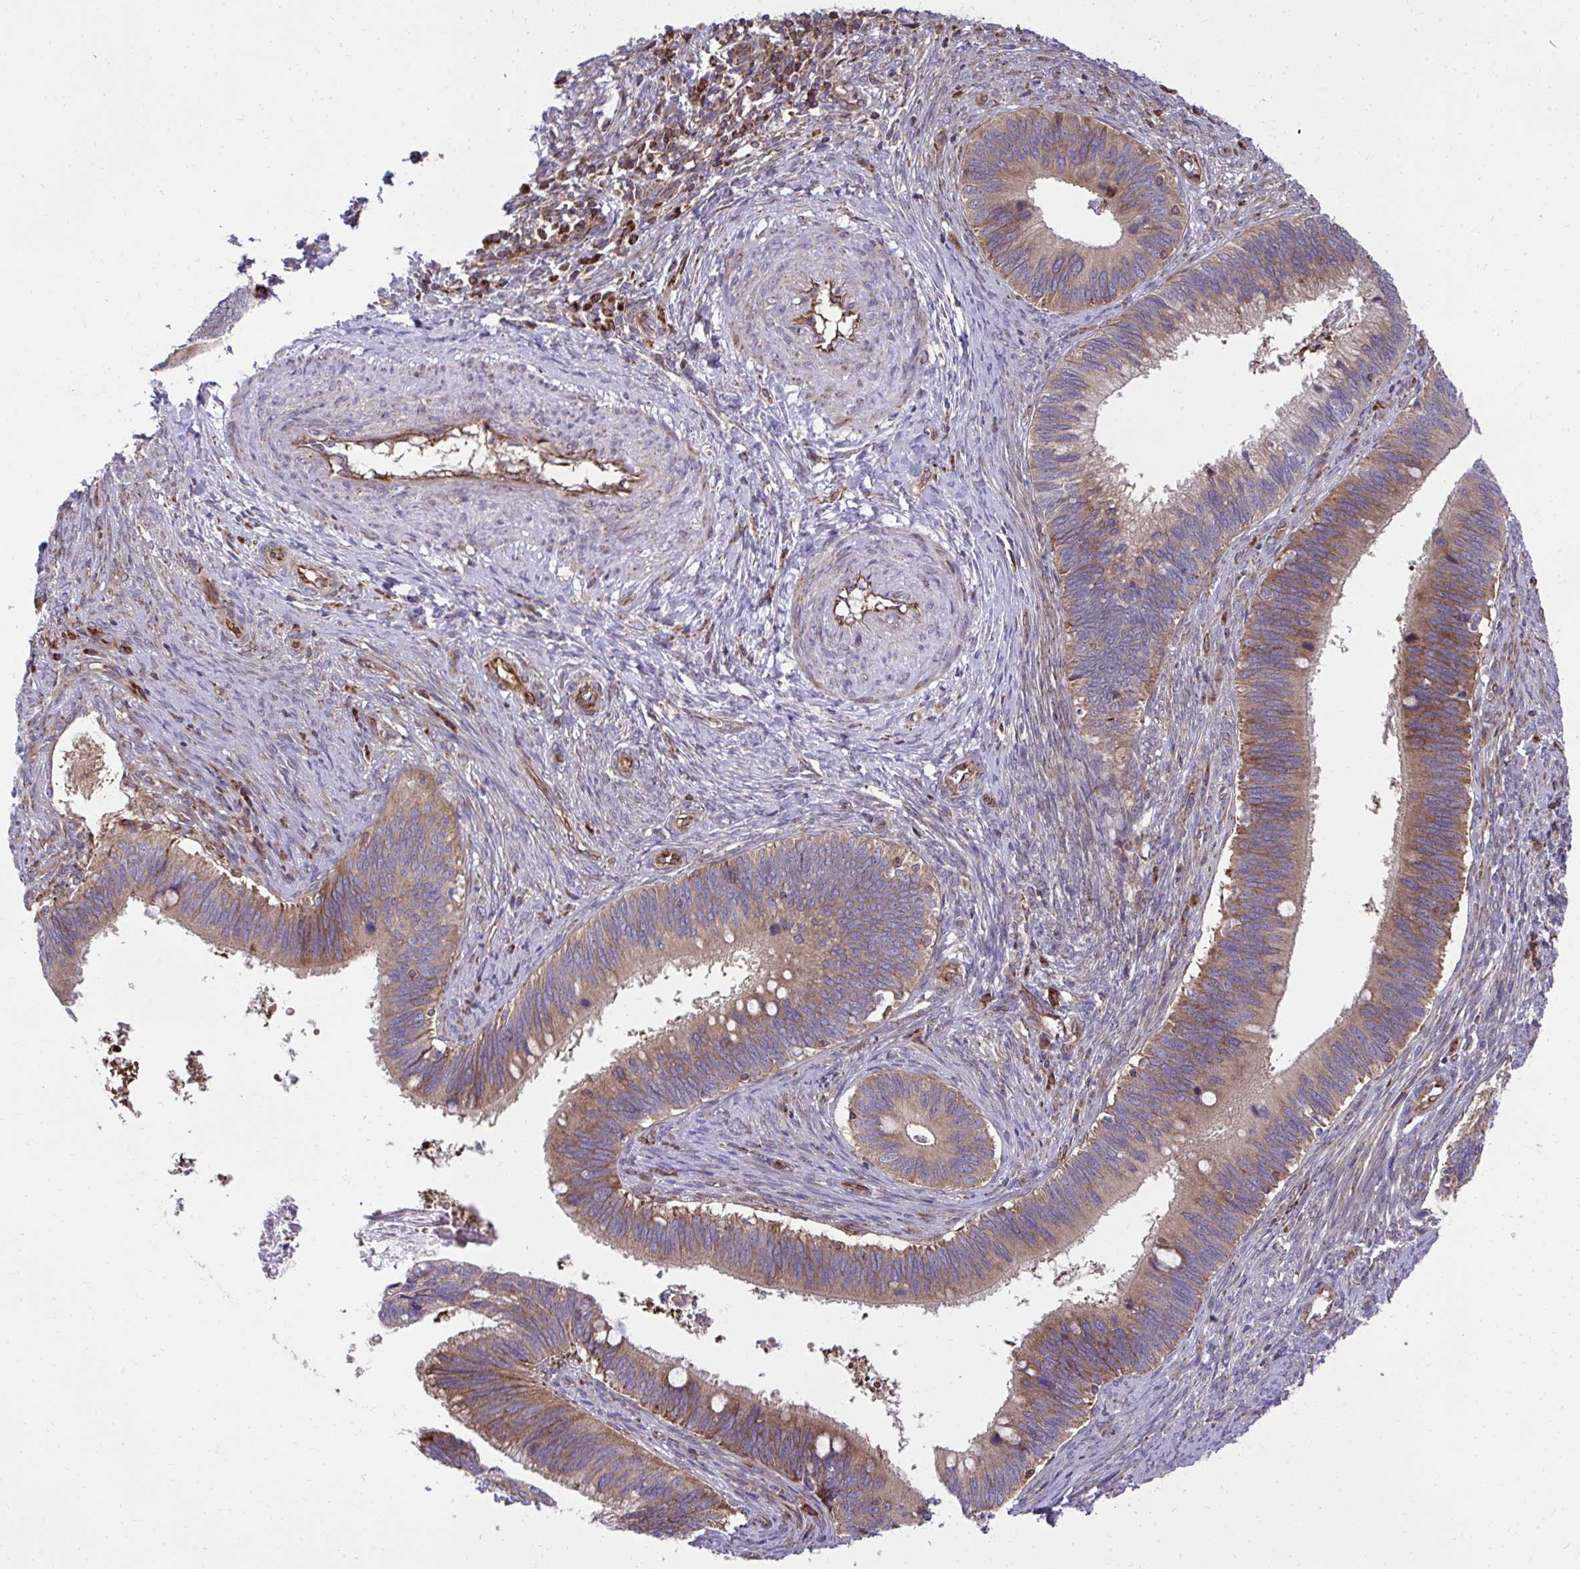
{"staining": {"intensity": "moderate", "quantity": ">75%", "location": "cytoplasmic/membranous"}, "tissue": "cervical cancer", "cell_type": "Tumor cells", "image_type": "cancer", "snomed": [{"axis": "morphology", "description": "Adenocarcinoma, NOS"}, {"axis": "topography", "description": "Cervix"}], "caption": "The histopathology image demonstrates a brown stain indicating the presence of a protein in the cytoplasmic/membranous of tumor cells in cervical cancer. The staining is performed using DAB brown chromogen to label protein expression. The nuclei are counter-stained blue using hematoxylin.", "gene": "NMNAT3", "patient": {"sex": "female", "age": 42}}